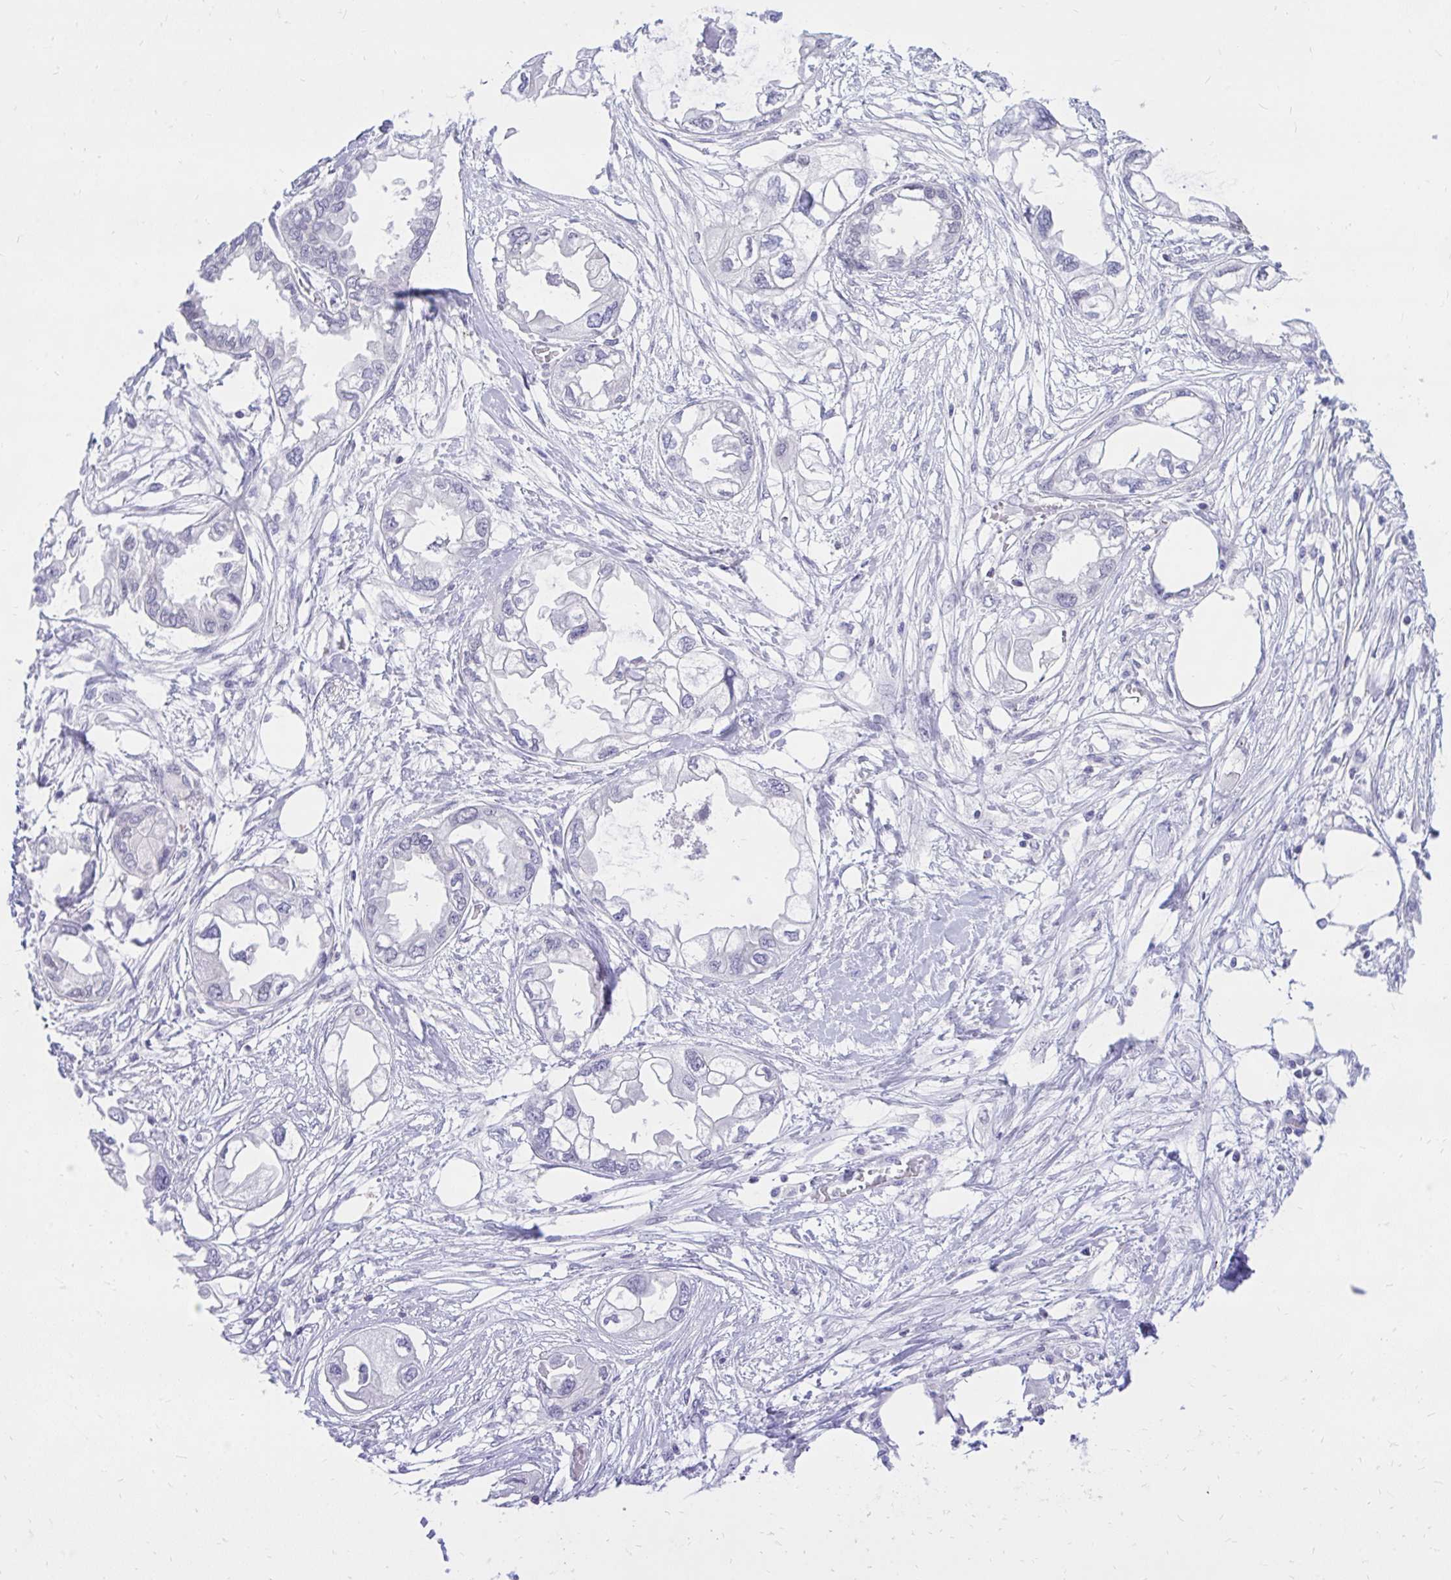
{"staining": {"intensity": "negative", "quantity": "none", "location": "none"}, "tissue": "endometrial cancer", "cell_type": "Tumor cells", "image_type": "cancer", "snomed": [{"axis": "morphology", "description": "Adenocarcinoma, NOS"}, {"axis": "morphology", "description": "Adenocarcinoma, metastatic, NOS"}, {"axis": "topography", "description": "Adipose tissue"}, {"axis": "topography", "description": "Endometrium"}], "caption": "This is a photomicrograph of immunohistochemistry staining of adenocarcinoma (endometrial), which shows no positivity in tumor cells.", "gene": "CXCL8", "patient": {"sex": "female", "age": 67}}